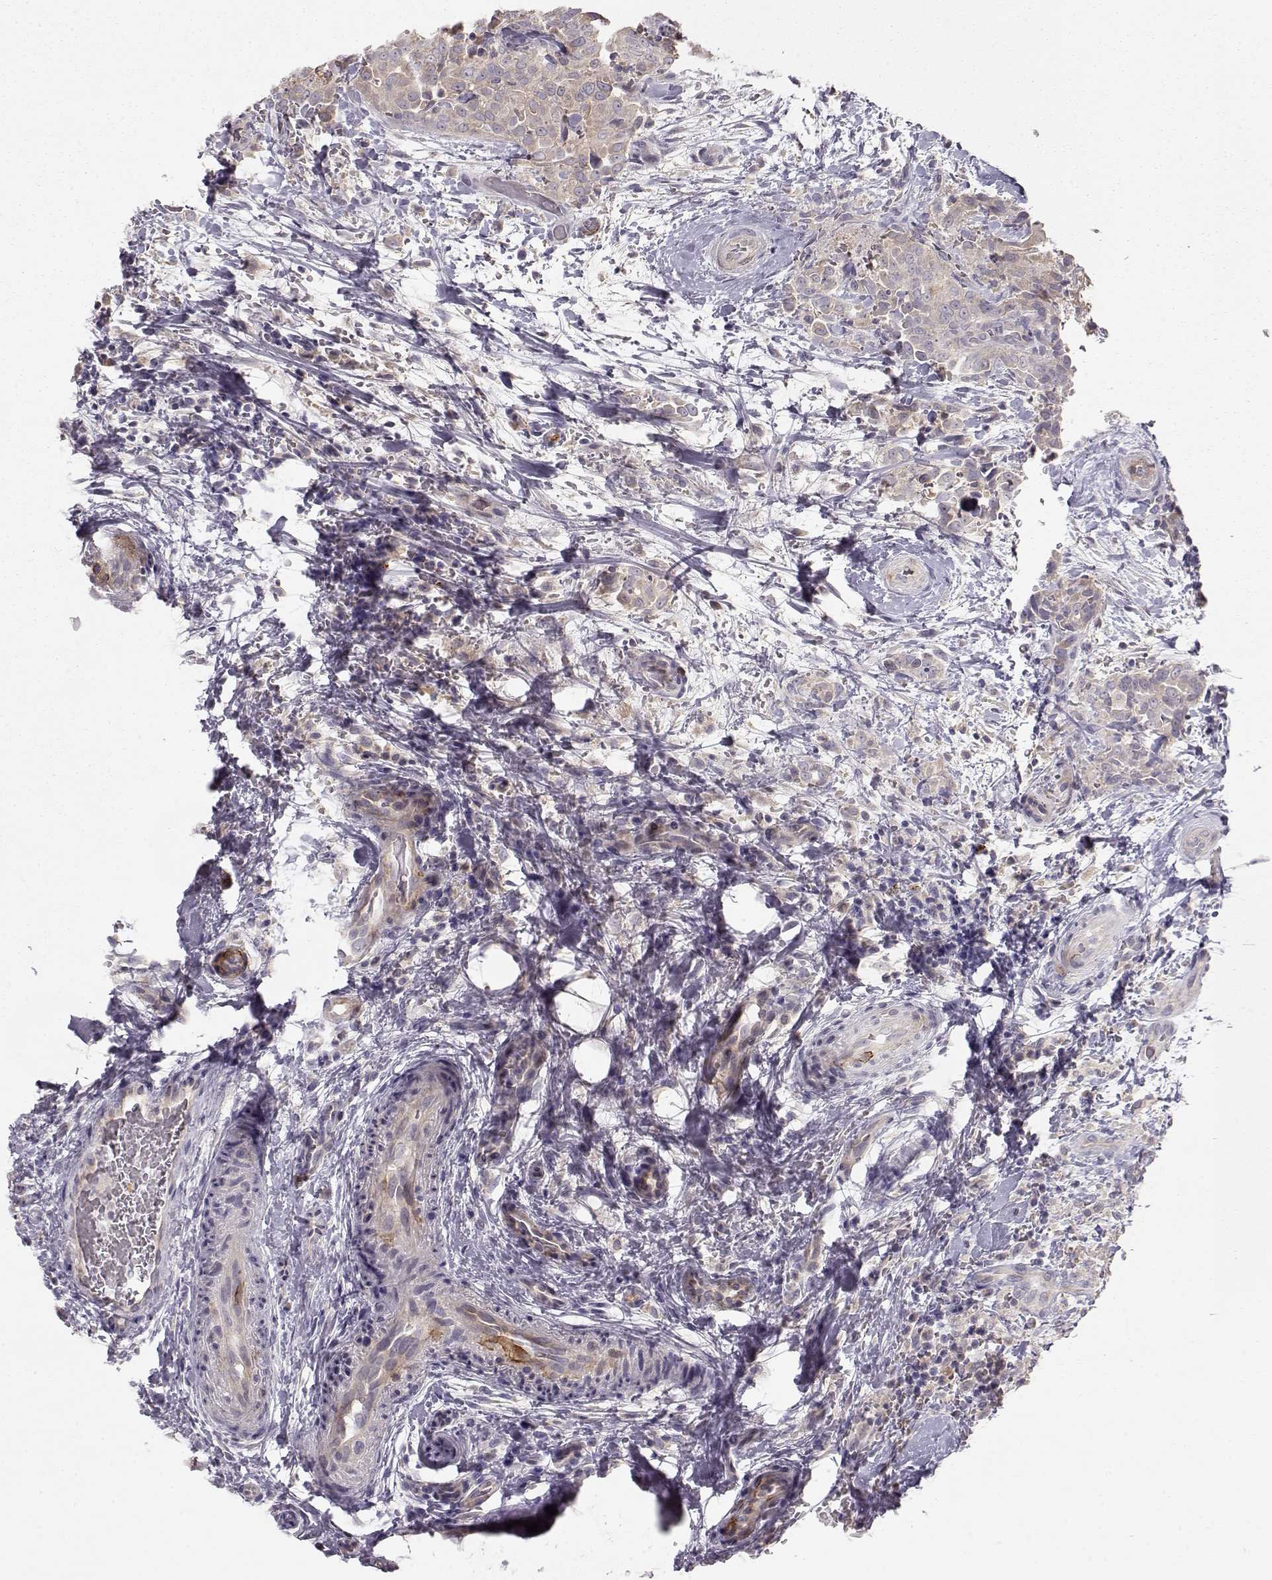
{"staining": {"intensity": "weak", "quantity": ">75%", "location": "cytoplasmic/membranous"}, "tissue": "thyroid cancer", "cell_type": "Tumor cells", "image_type": "cancer", "snomed": [{"axis": "morphology", "description": "Papillary adenocarcinoma, NOS"}, {"axis": "topography", "description": "Thyroid gland"}], "caption": "Thyroid papillary adenocarcinoma tissue exhibits weak cytoplasmic/membranous positivity in about >75% of tumor cells, visualized by immunohistochemistry.", "gene": "ARHGAP8", "patient": {"sex": "male", "age": 61}}